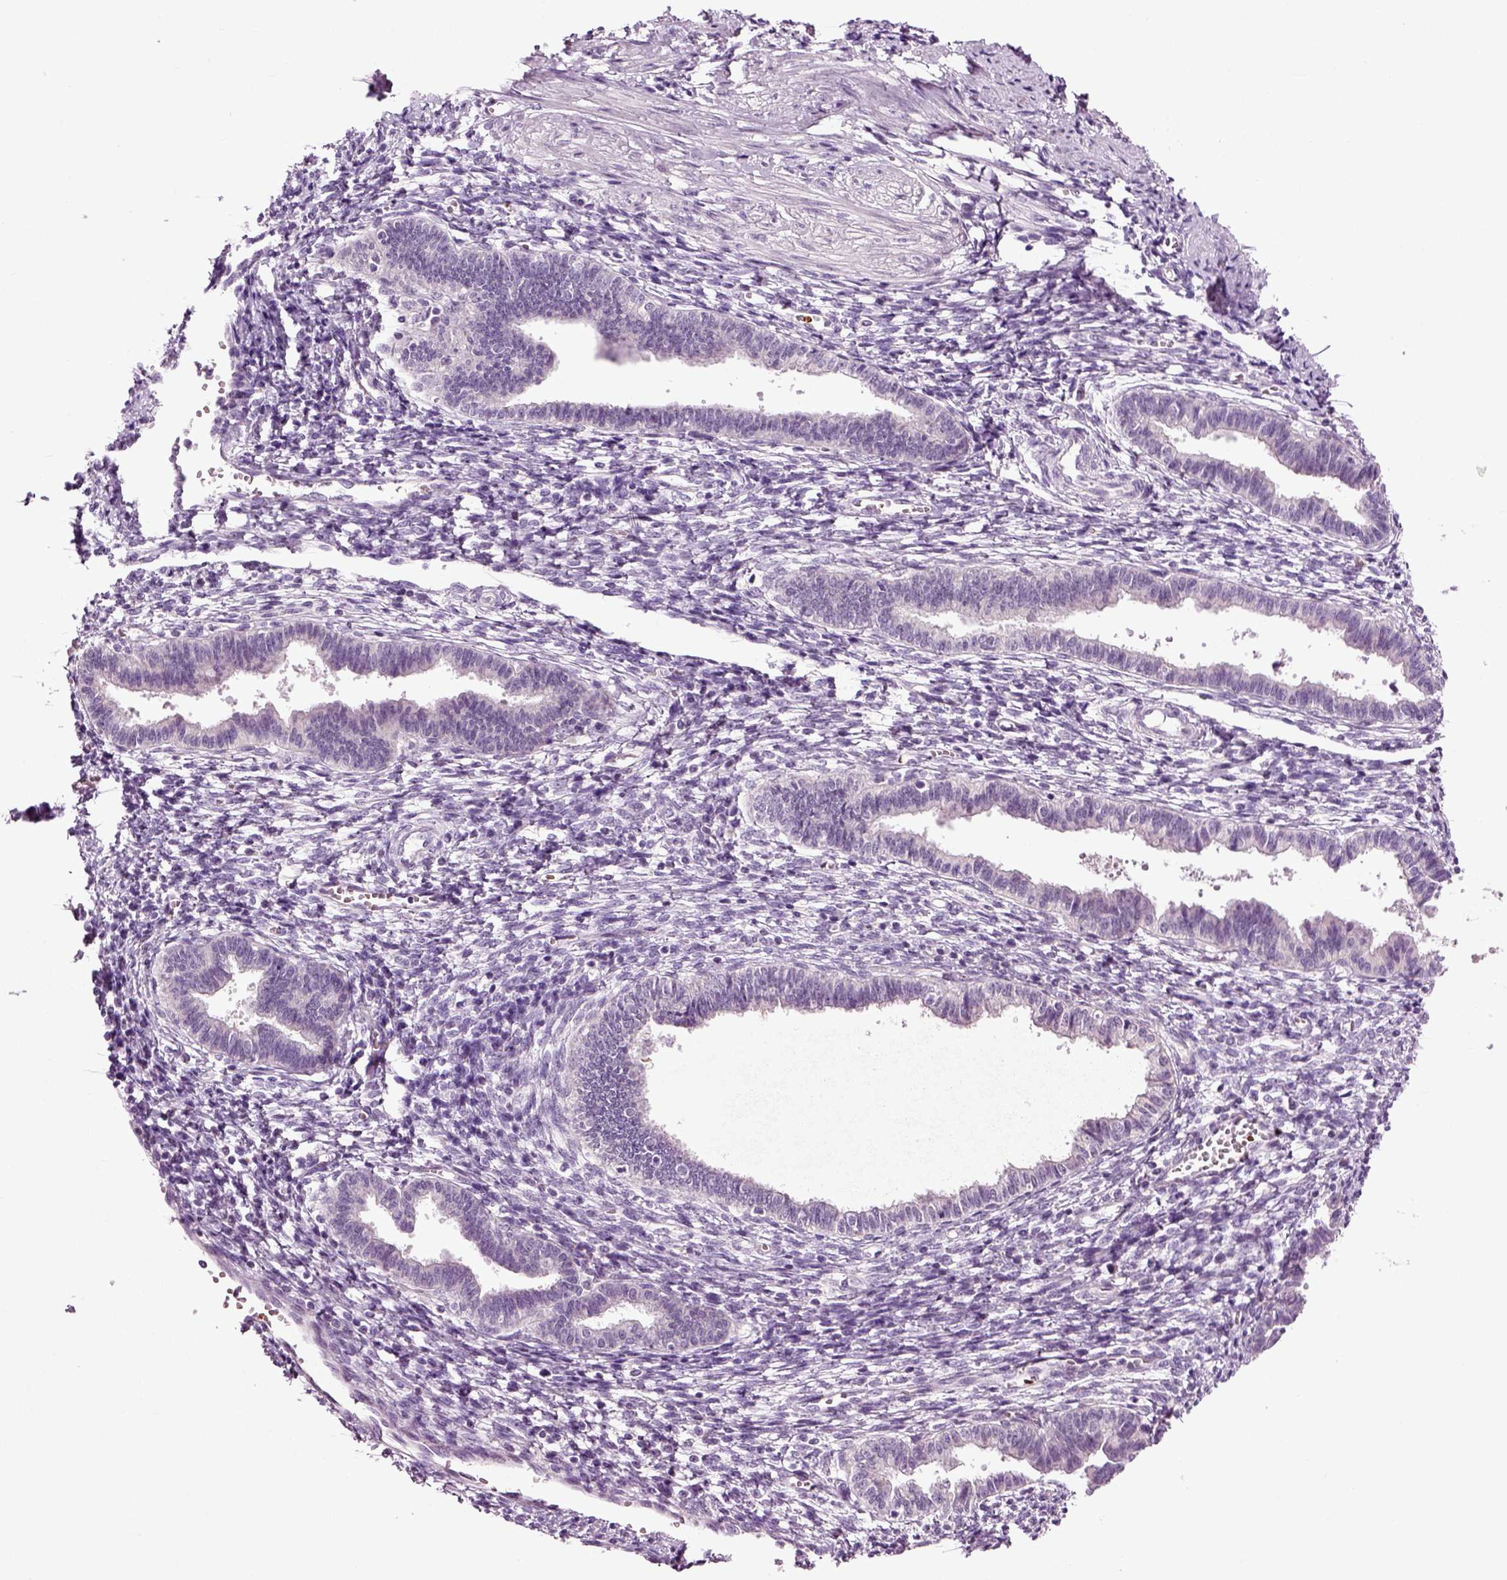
{"staining": {"intensity": "negative", "quantity": "none", "location": "none"}, "tissue": "endometrium", "cell_type": "Cells in endometrial stroma", "image_type": "normal", "snomed": [{"axis": "morphology", "description": "Normal tissue, NOS"}, {"axis": "topography", "description": "Cervix"}, {"axis": "topography", "description": "Endometrium"}], "caption": "This is an IHC histopathology image of unremarkable endometrium. There is no expression in cells in endometrial stroma.", "gene": "SPATA17", "patient": {"sex": "female", "age": 37}}